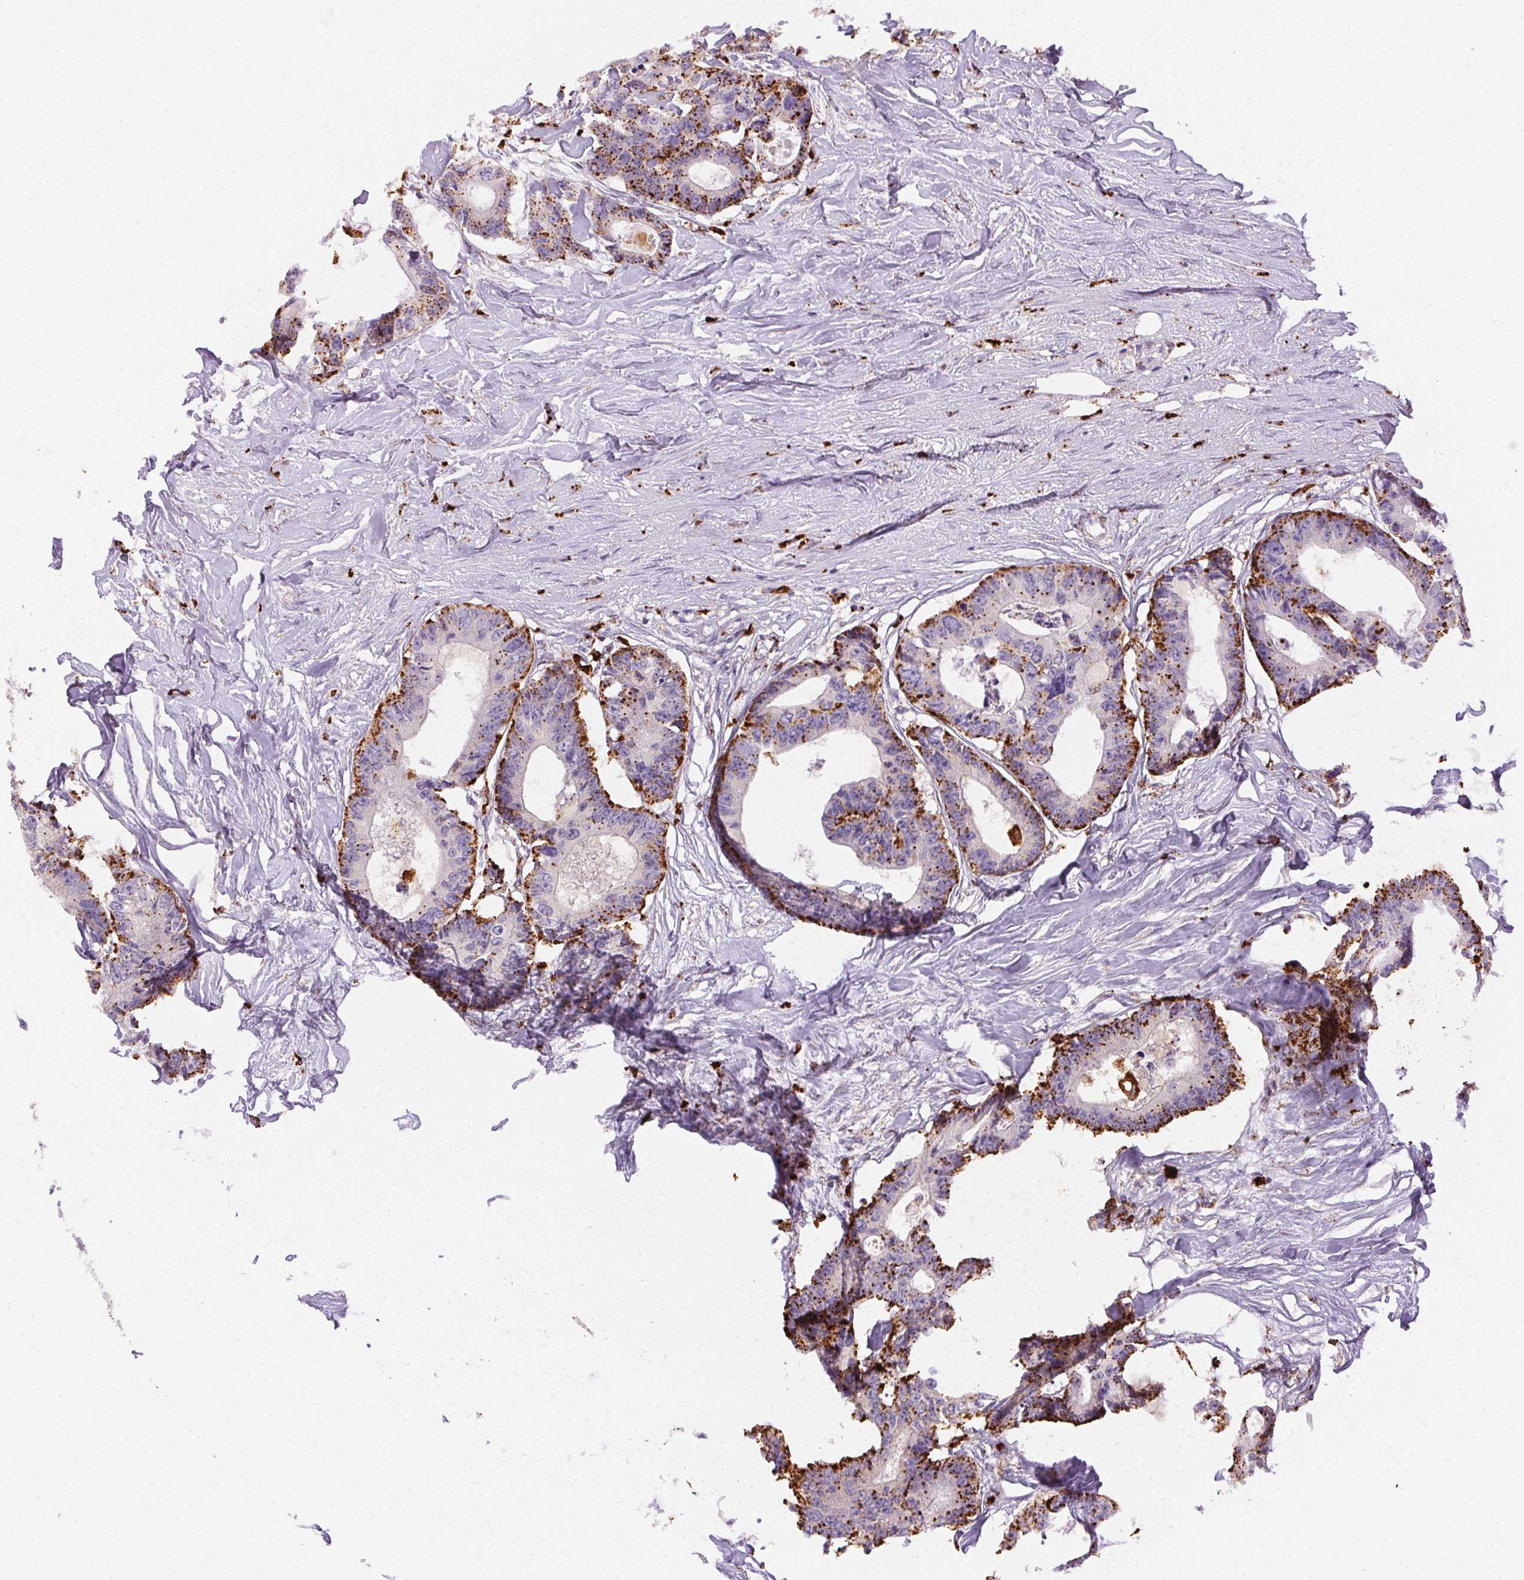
{"staining": {"intensity": "moderate", "quantity": "25%-75%", "location": "cytoplasmic/membranous"}, "tissue": "colorectal cancer", "cell_type": "Tumor cells", "image_type": "cancer", "snomed": [{"axis": "morphology", "description": "Adenocarcinoma, NOS"}, {"axis": "topography", "description": "Rectum"}], "caption": "Immunohistochemical staining of colorectal cancer (adenocarcinoma) displays moderate cytoplasmic/membranous protein staining in approximately 25%-75% of tumor cells.", "gene": "SCPEP1", "patient": {"sex": "male", "age": 57}}